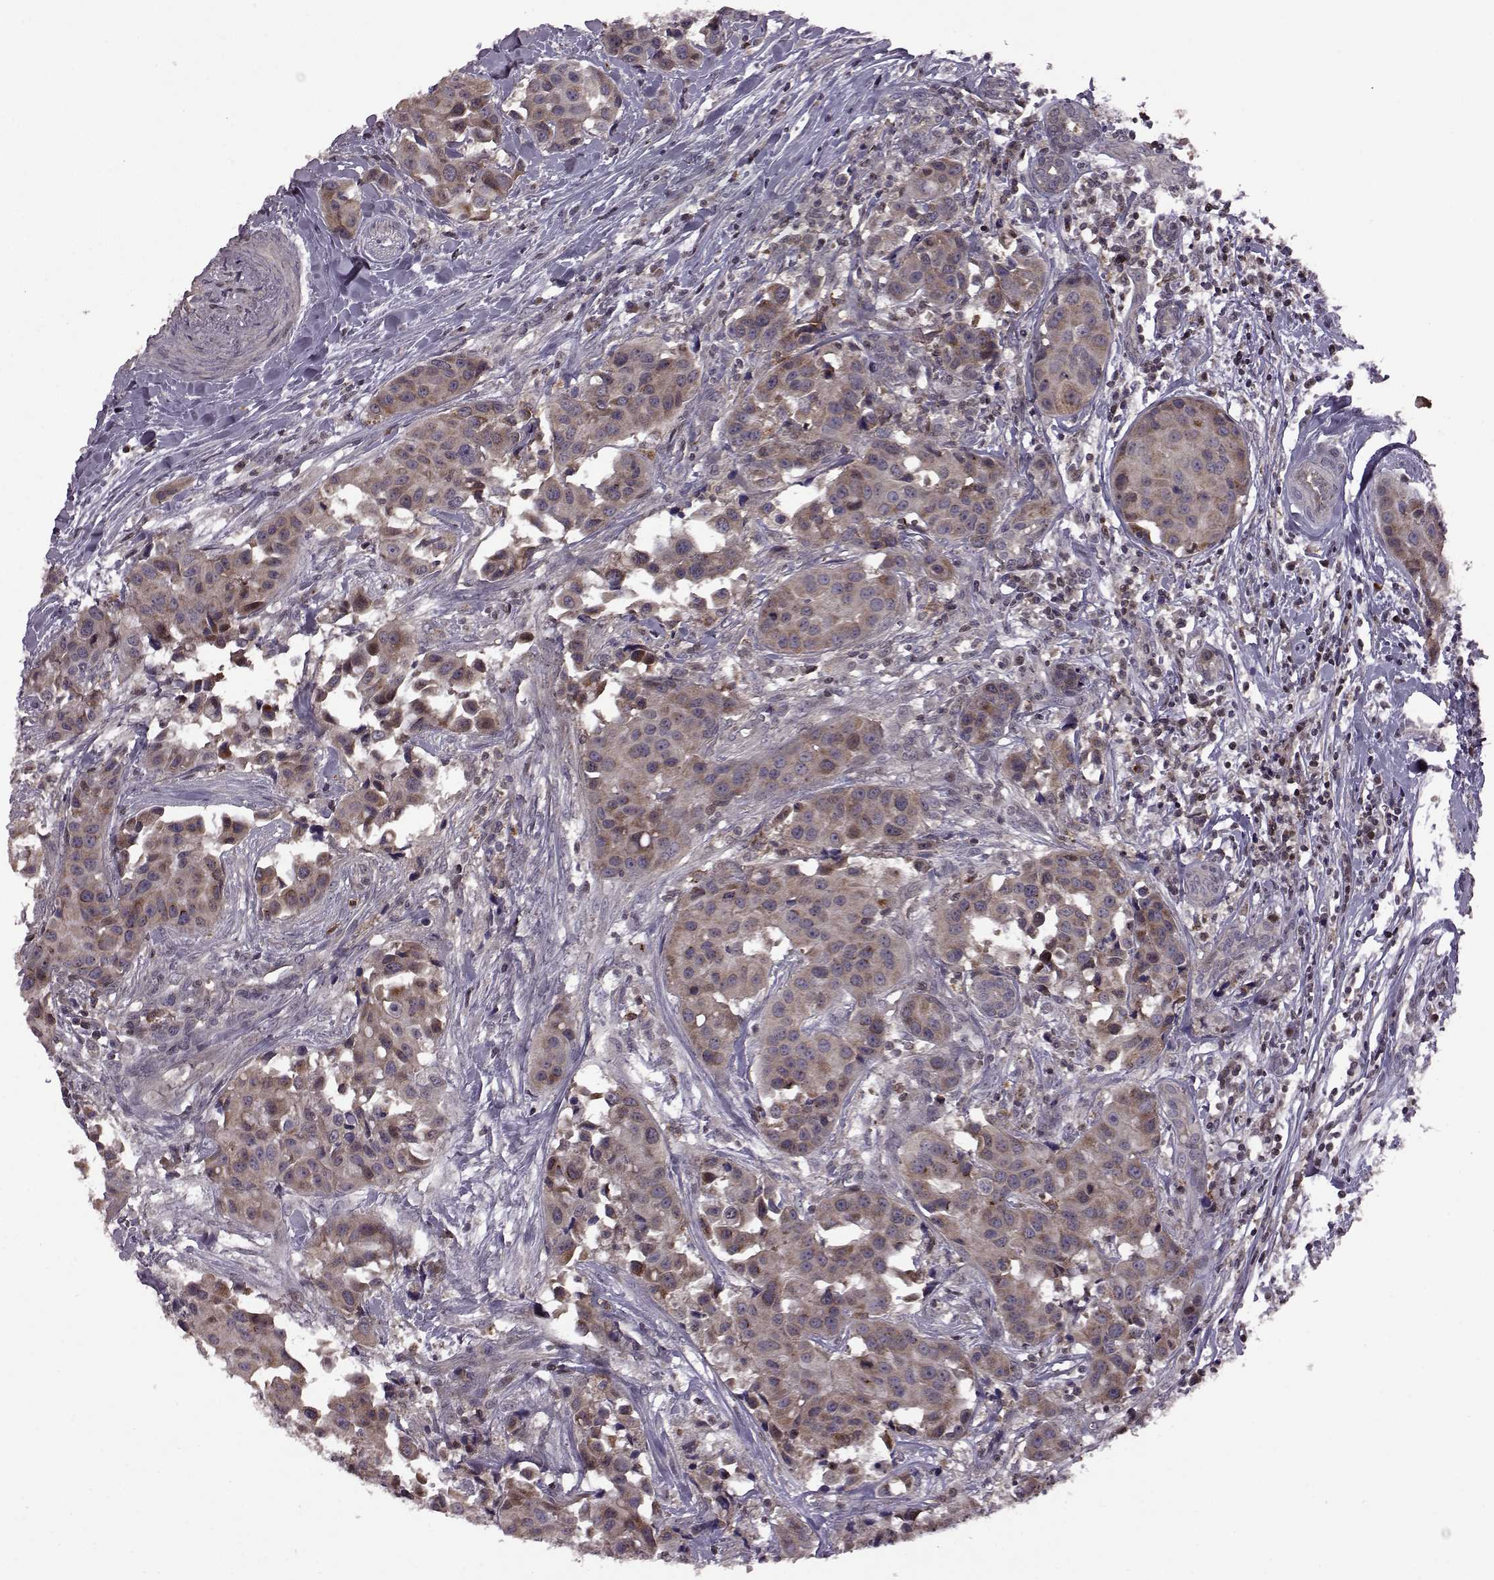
{"staining": {"intensity": "moderate", "quantity": "25%-75%", "location": "cytoplasmic/membranous"}, "tissue": "head and neck cancer", "cell_type": "Tumor cells", "image_type": "cancer", "snomed": [{"axis": "morphology", "description": "Adenocarcinoma, NOS"}, {"axis": "topography", "description": "Head-Neck"}], "caption": "Brown immunohistochemical staining in head and neck cancer (adenocarcinoma) exhibits moderate cytoplasmic/membranous expression in about 25%-75% of tumor cells.", "gene": "TRMU", "patient": {"sex": "male", "age": 76}}